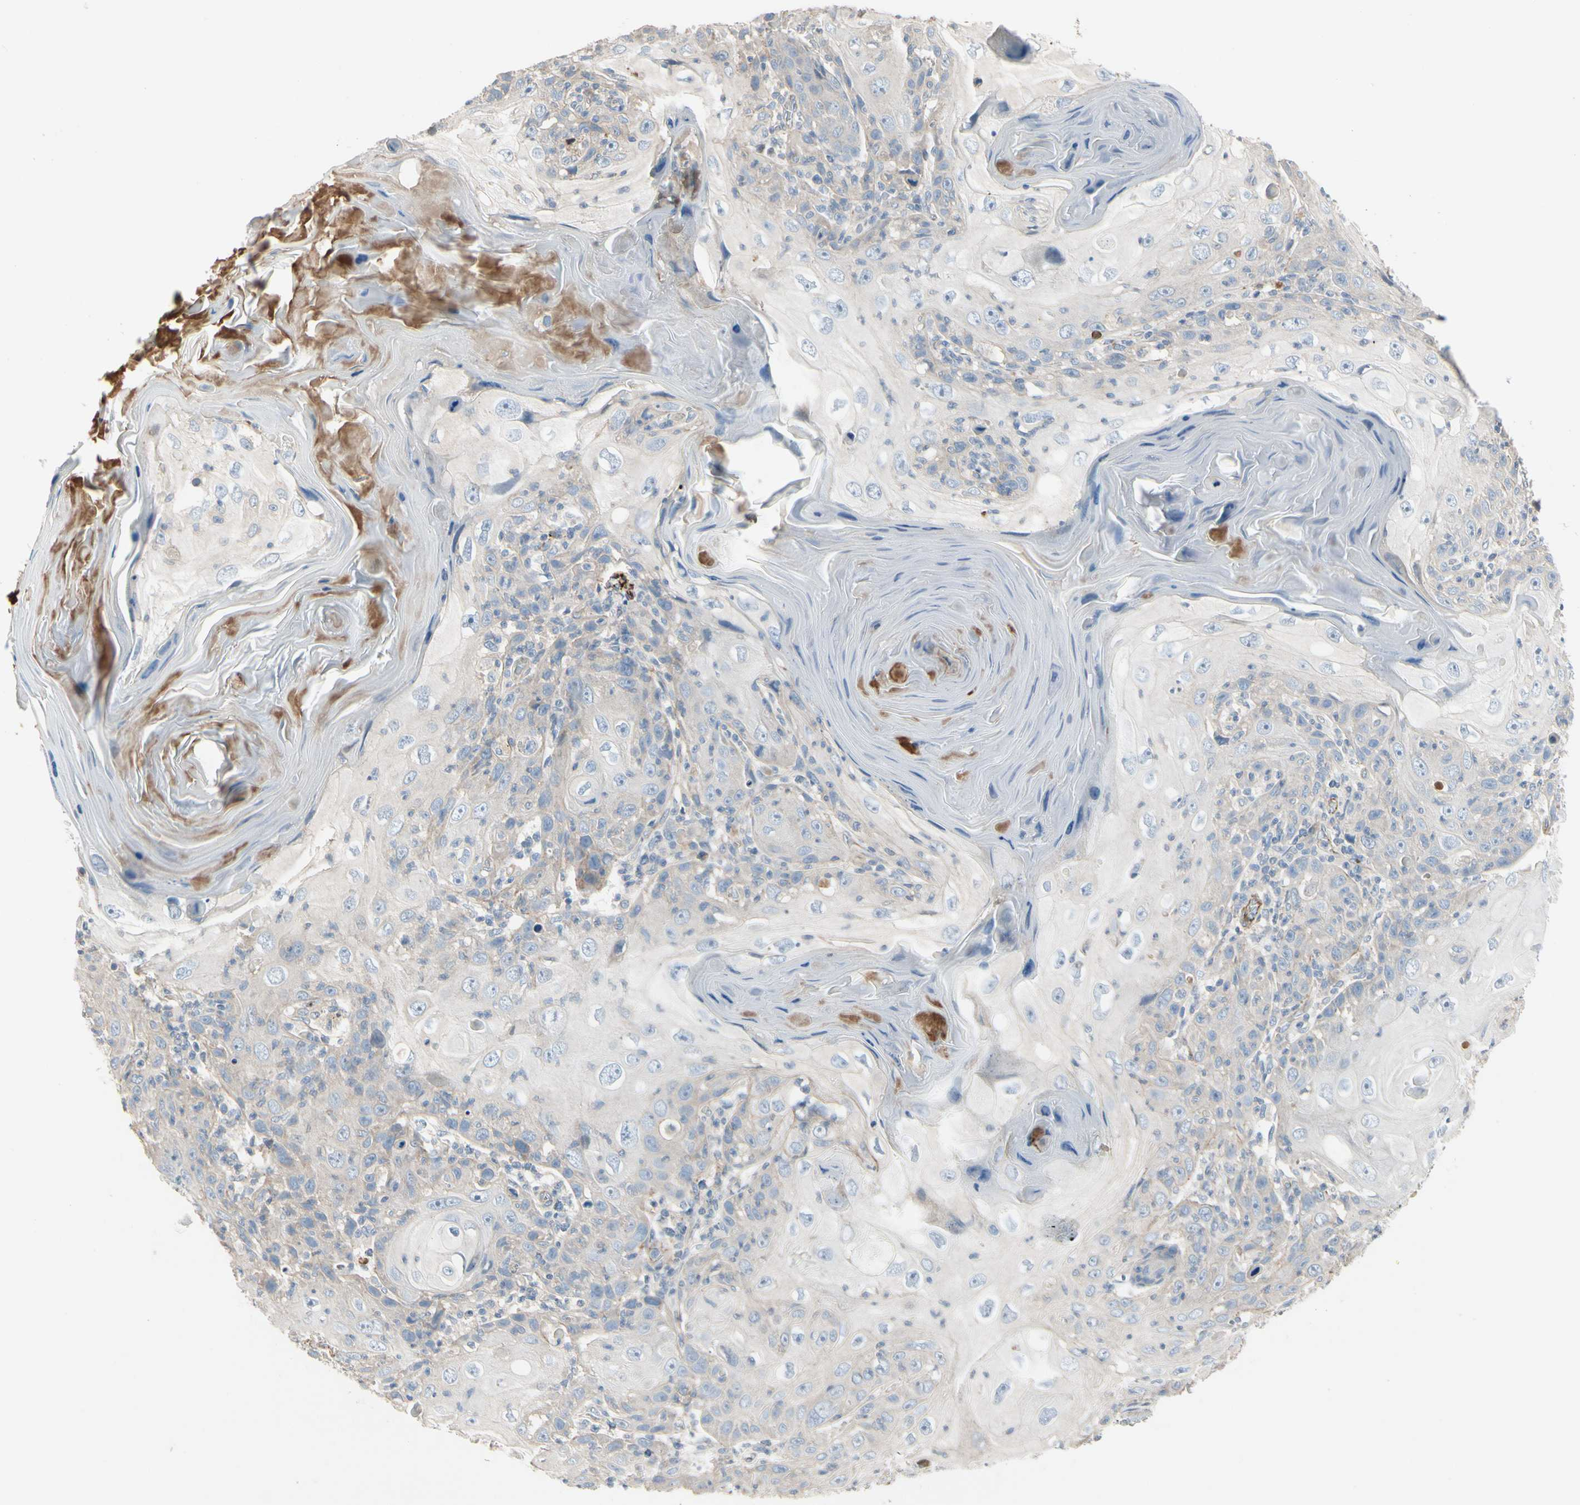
{"staining": {"intensity": "weak", "quantity": "<25%", "location": "cytoplasmic/membranous"}, "tissue": "skin cancer", "cell_type": "Tumor cells", "image_type": "cancer", "snomed": [{"axis": "morphology", "description": "Squamous cell carcinoma, NOS"}, {"axis": "topography", "description": "Skin"}], "caption": "A micrograph of human squamous cell carcinoma (skin) is negative for staining in tumor cells.", "gene": "TPM1", "patient": {"sex": "female", "age": 88}}